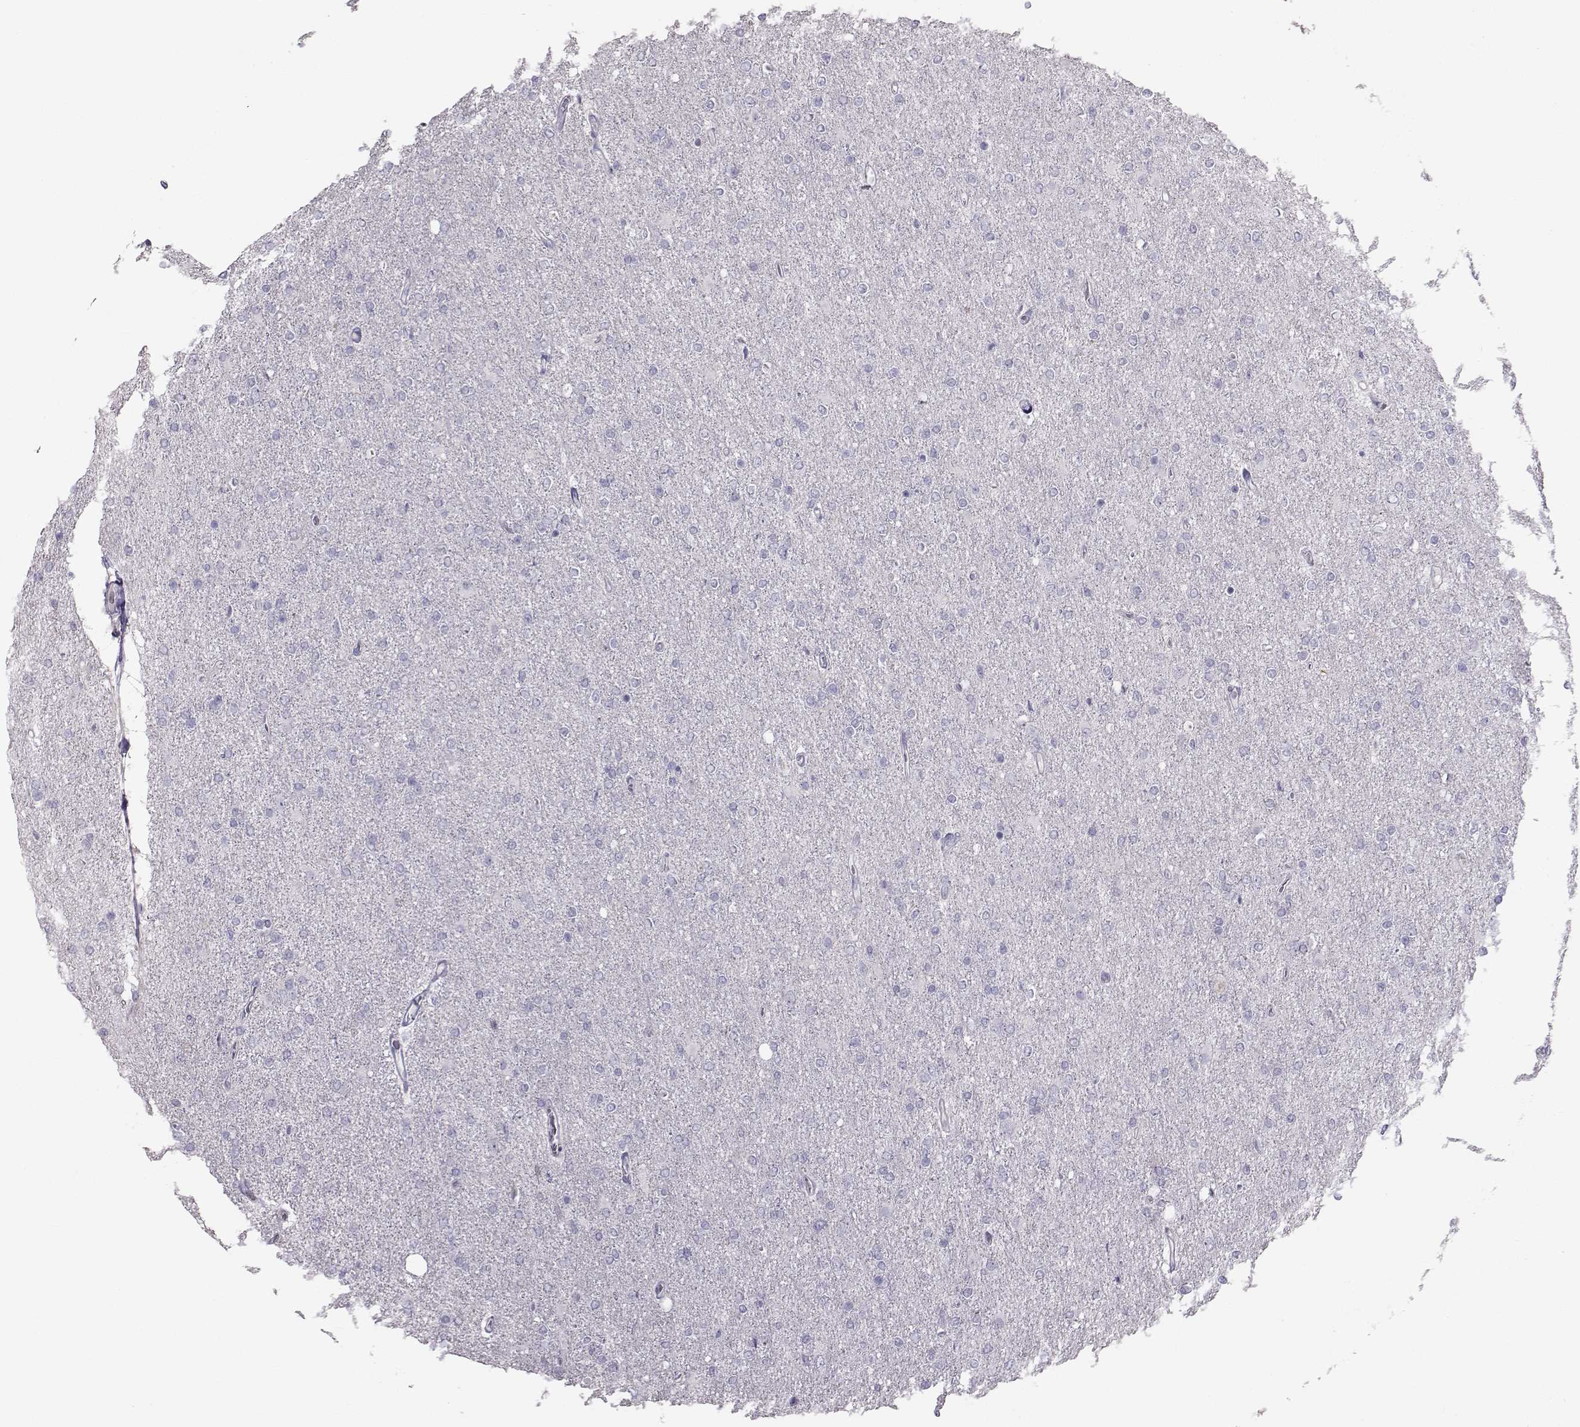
{"staining": {"intensity": "negative", "quantity": "none", "location": "none"}, "tissue": "glioma", "cell_type": "Tumor cells", "image_type": "cancer", "snomed": [{"axis": "morphology", "description": "Glioma, malignant, High grade"}, {"axis": "topography", "description": "Cerebral cortex"}], "caption": "High magnification brightfield microscopy of glioma stained with DAB (3,3'-diaminobenzidine) (brown) and counterstained with hematoxylin (blue): tumor cells show no significant expression.", "gene": "GARIN3", "patient": {"sex": "male", "age": 70}}